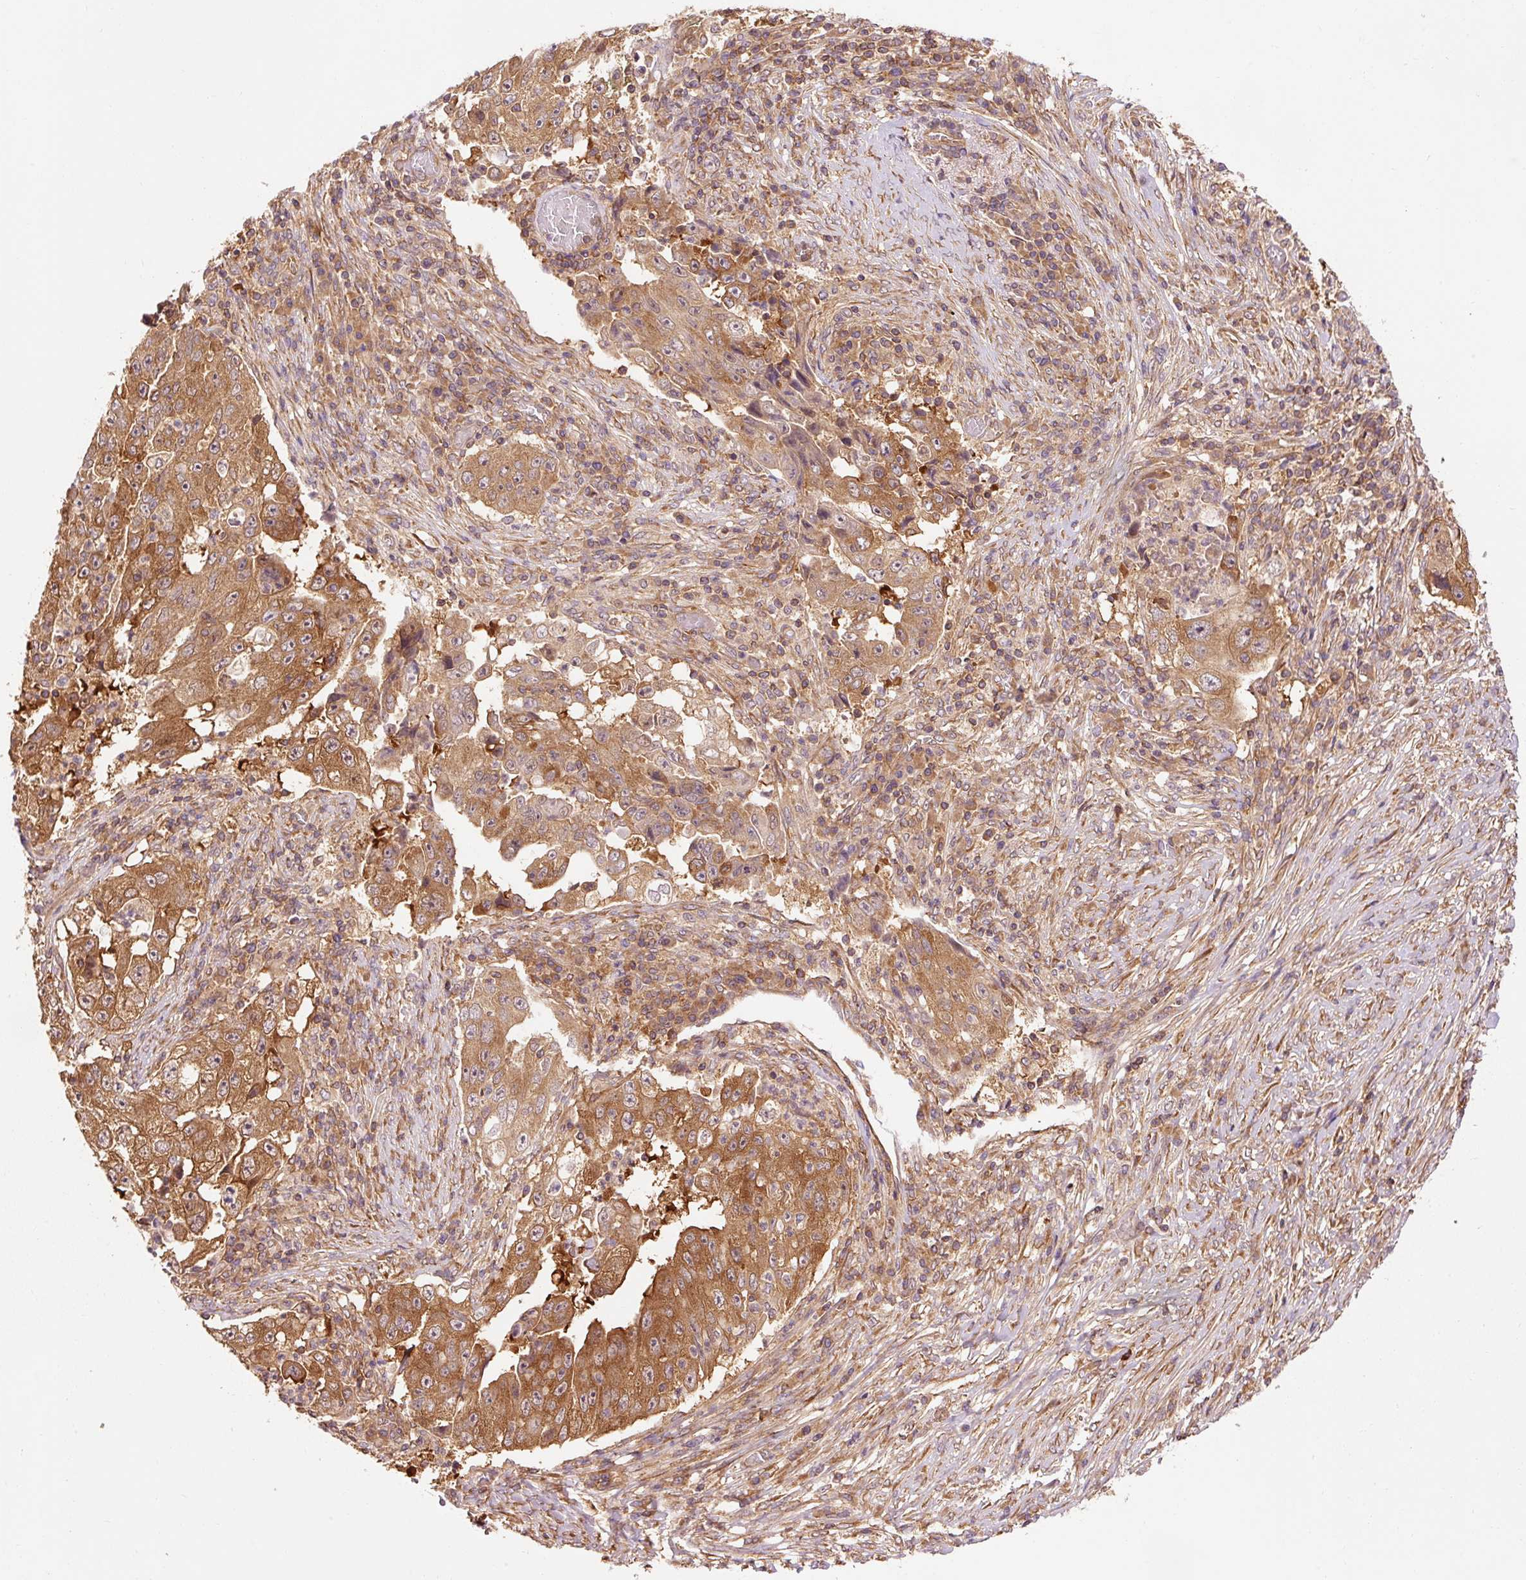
{"staining": {"intensity": "moderate", "quantity": ">75%", "location": "cytoplasmic/membranous"}, "tissue": "lung cancer", "cell_type": "Tumor cells", "image_type": "cancer", "snomed": [{"axis": "morphology", "description": "Squamous cell carcinoma, NOS"}, {"axis": "topography", "description": "Lung"}], "caption": "A brown stain labels moderate cytoplasmic/membranous staining of a protein in lung cancer (squamous cell carcinoma) tumor cells.", "gene": "PDAP1", "patient": {"sex": "male", "age": 64}}